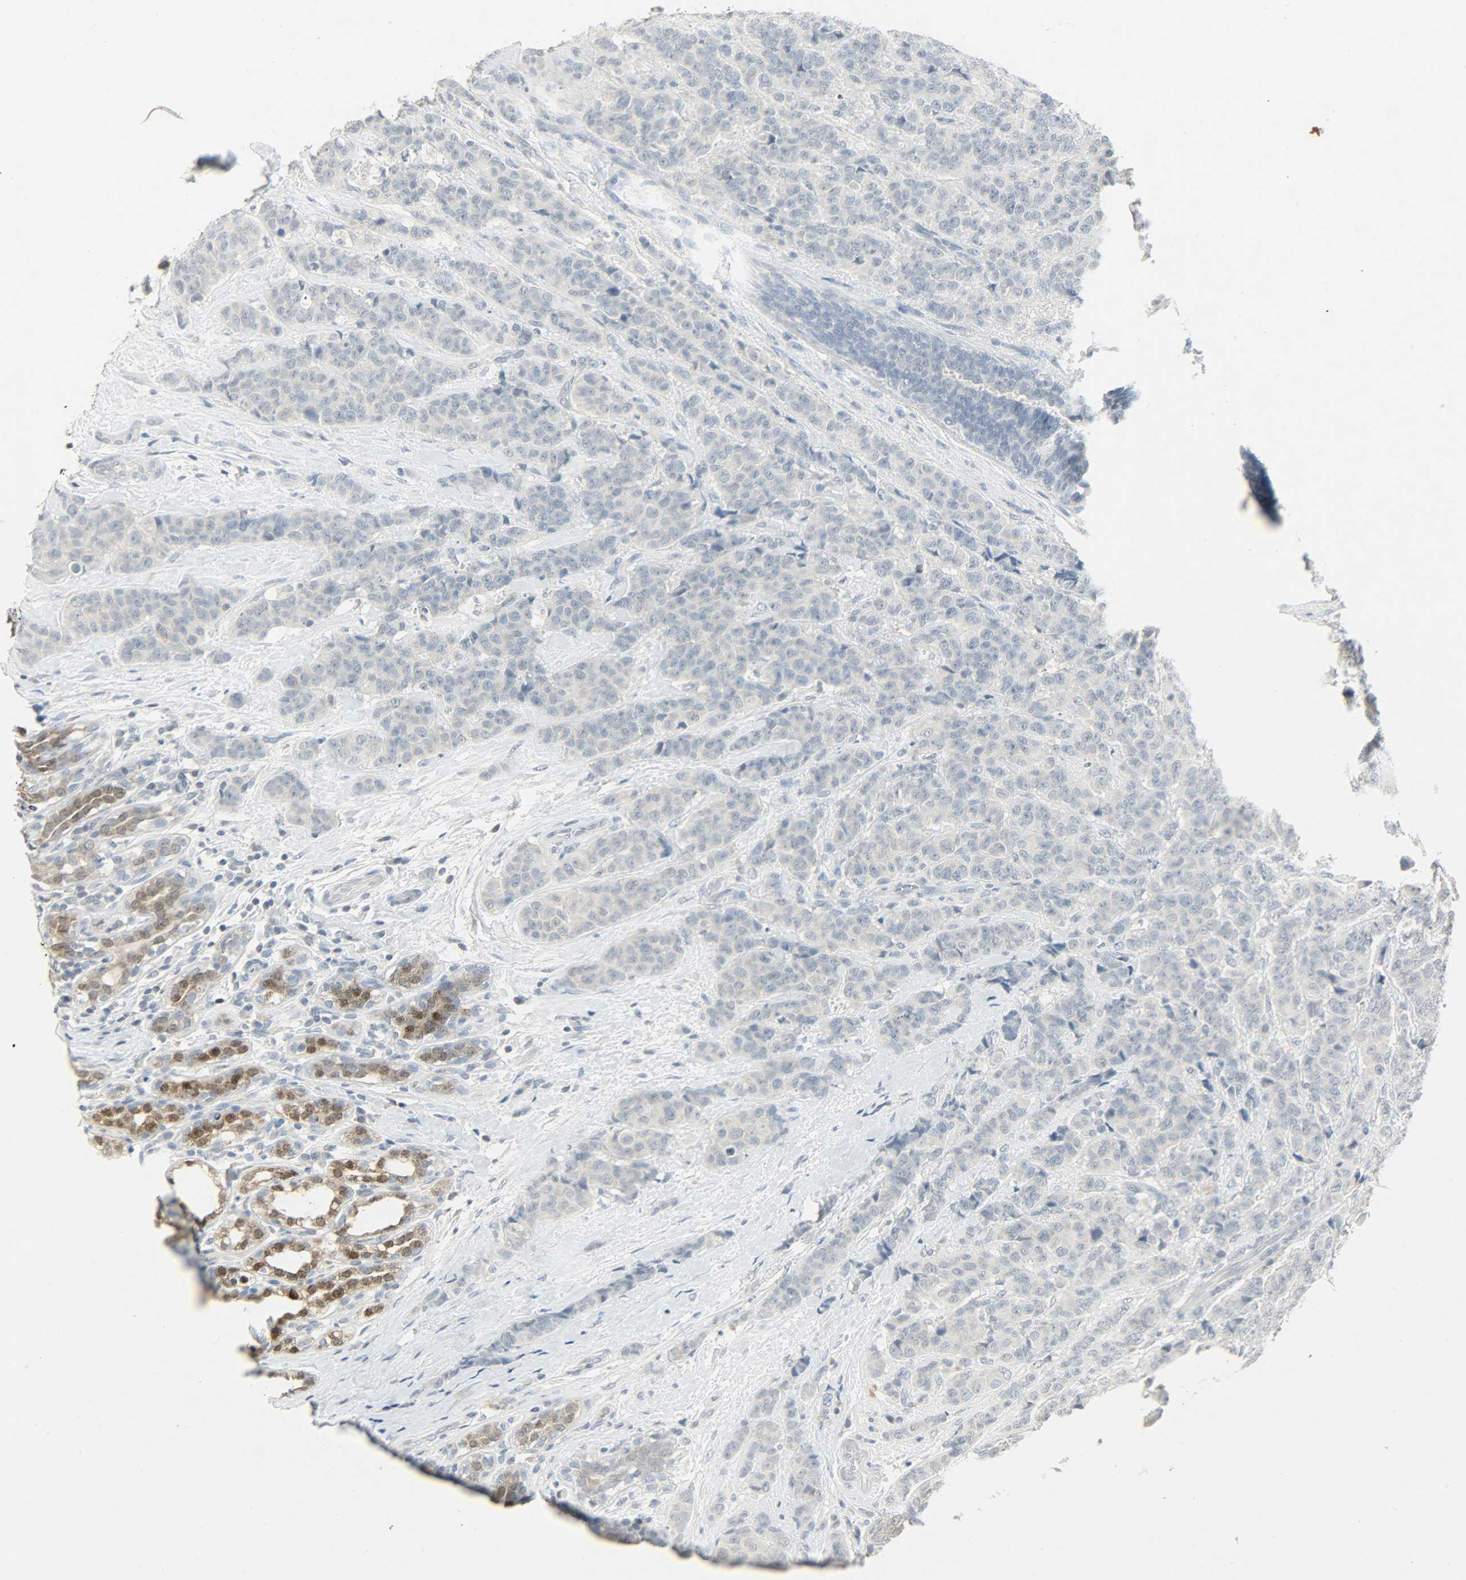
{"staining": {"intensity": "negative", "quantity": "none", "location": "none"}, "tissue": "breast cancer", "cell_type": "Tumor cells", "image_type": "cancer", "snomed": [{"axis": "morphology", "description": "Duct carcinoma"}, {"axis": "topography", "description": "Breast"}], "caption": "A high-resolution image shows immunohistochemistry (IHC) staining of breast cancer, which displays no significant positivity in tumor cells. Nuclei are stained in blue.", "gene": "CAMK4", "patient": {"sex": "female", "age": 40}}